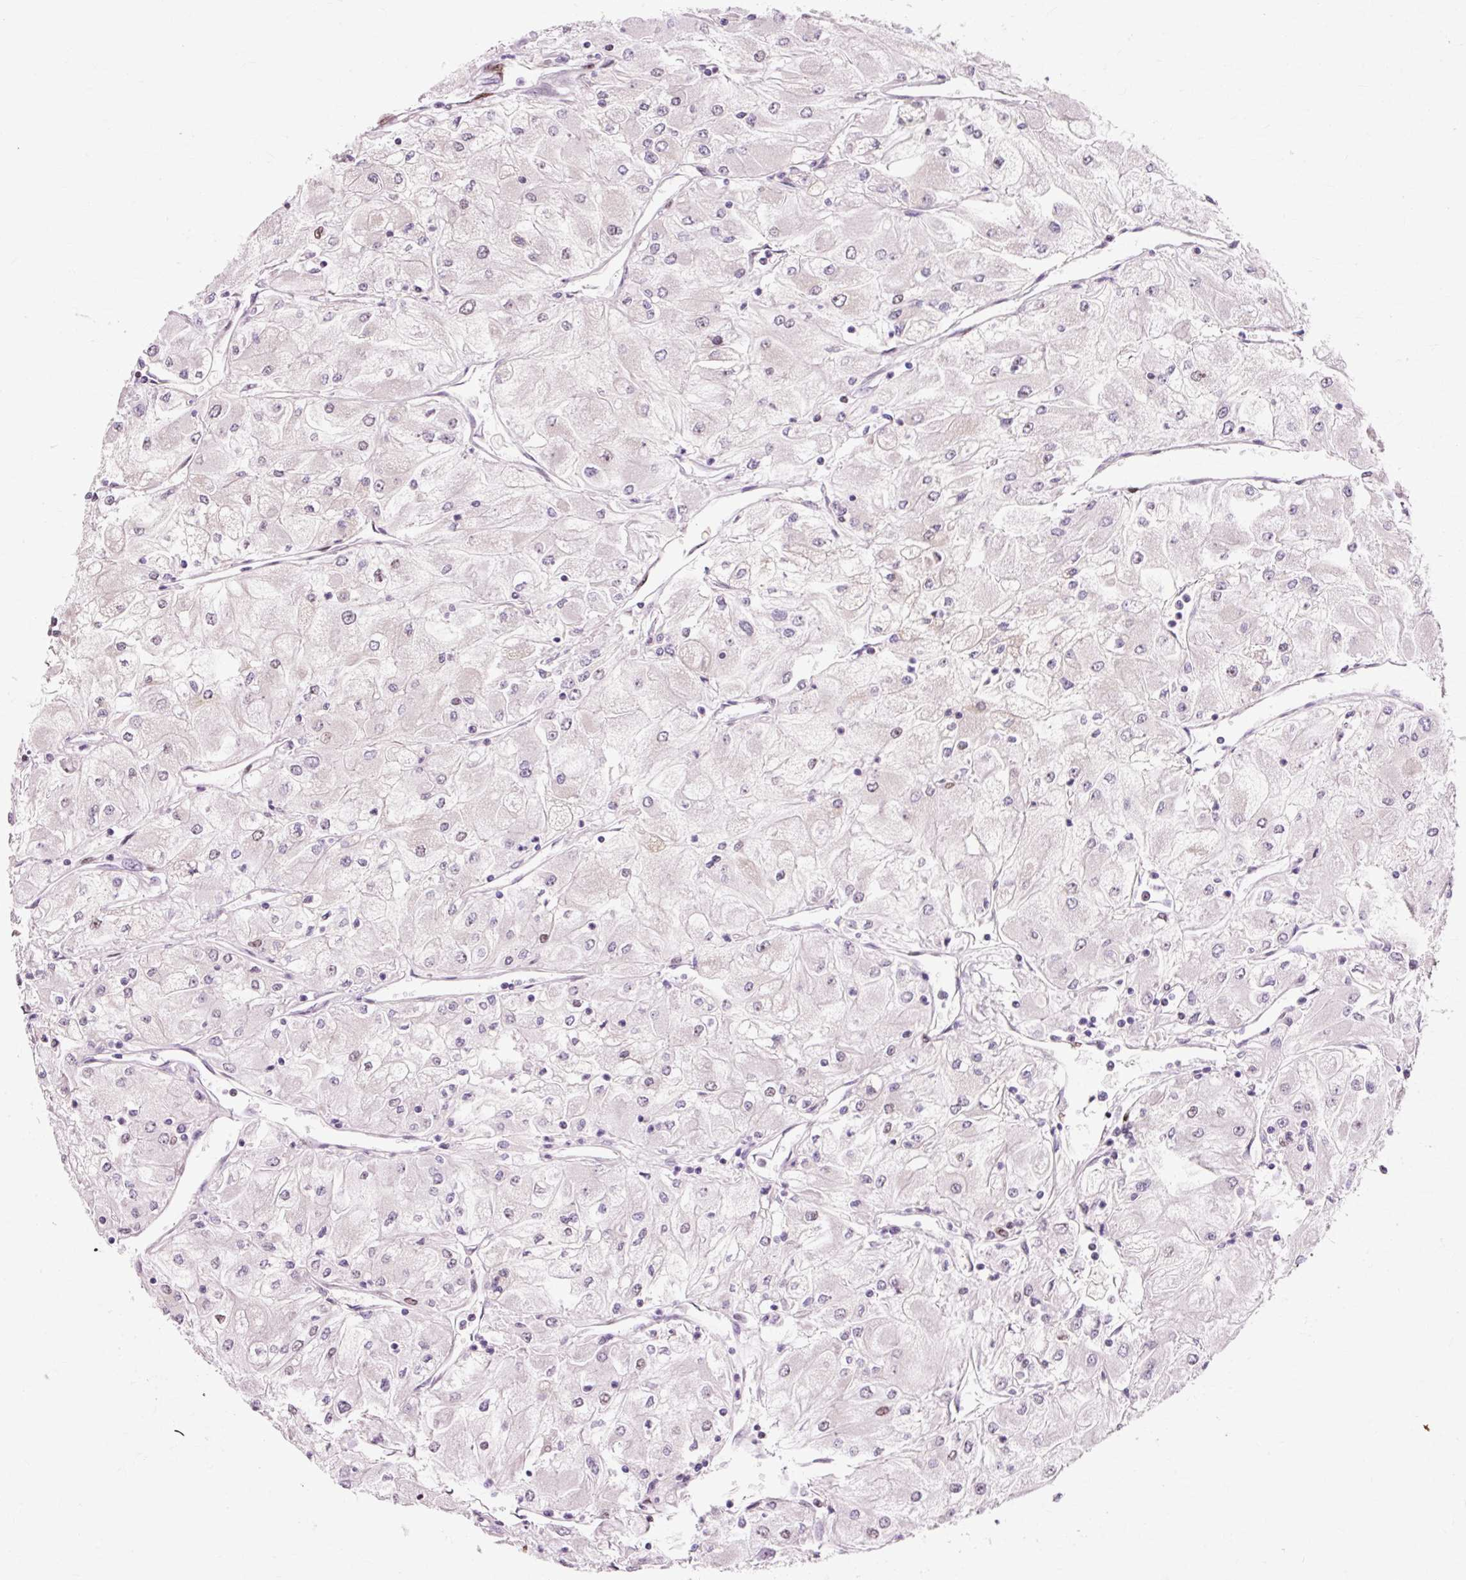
{"staining": {"intensity": "moderate", "quantity": "<25%", "location": "cytoplasmic/membranous,nuclear"}, "tissue": "renal cancer", "cell_type": "Tumor cells", "image_type": "cancer", "snomed": [{"axis": "morphology", "description": "Adenocarcinoma, NOS"}, {"axis": "topography", "description": "Kidney"}], "caption": "Renal cancer (adenocarcinoma) tissue demonstrates moderate cytoplasmic/membranous and nuclear positivity in approximately <25% of tumor cells", "gene": "MACROD2", "patient": {"sex": "male", "age": 80}}